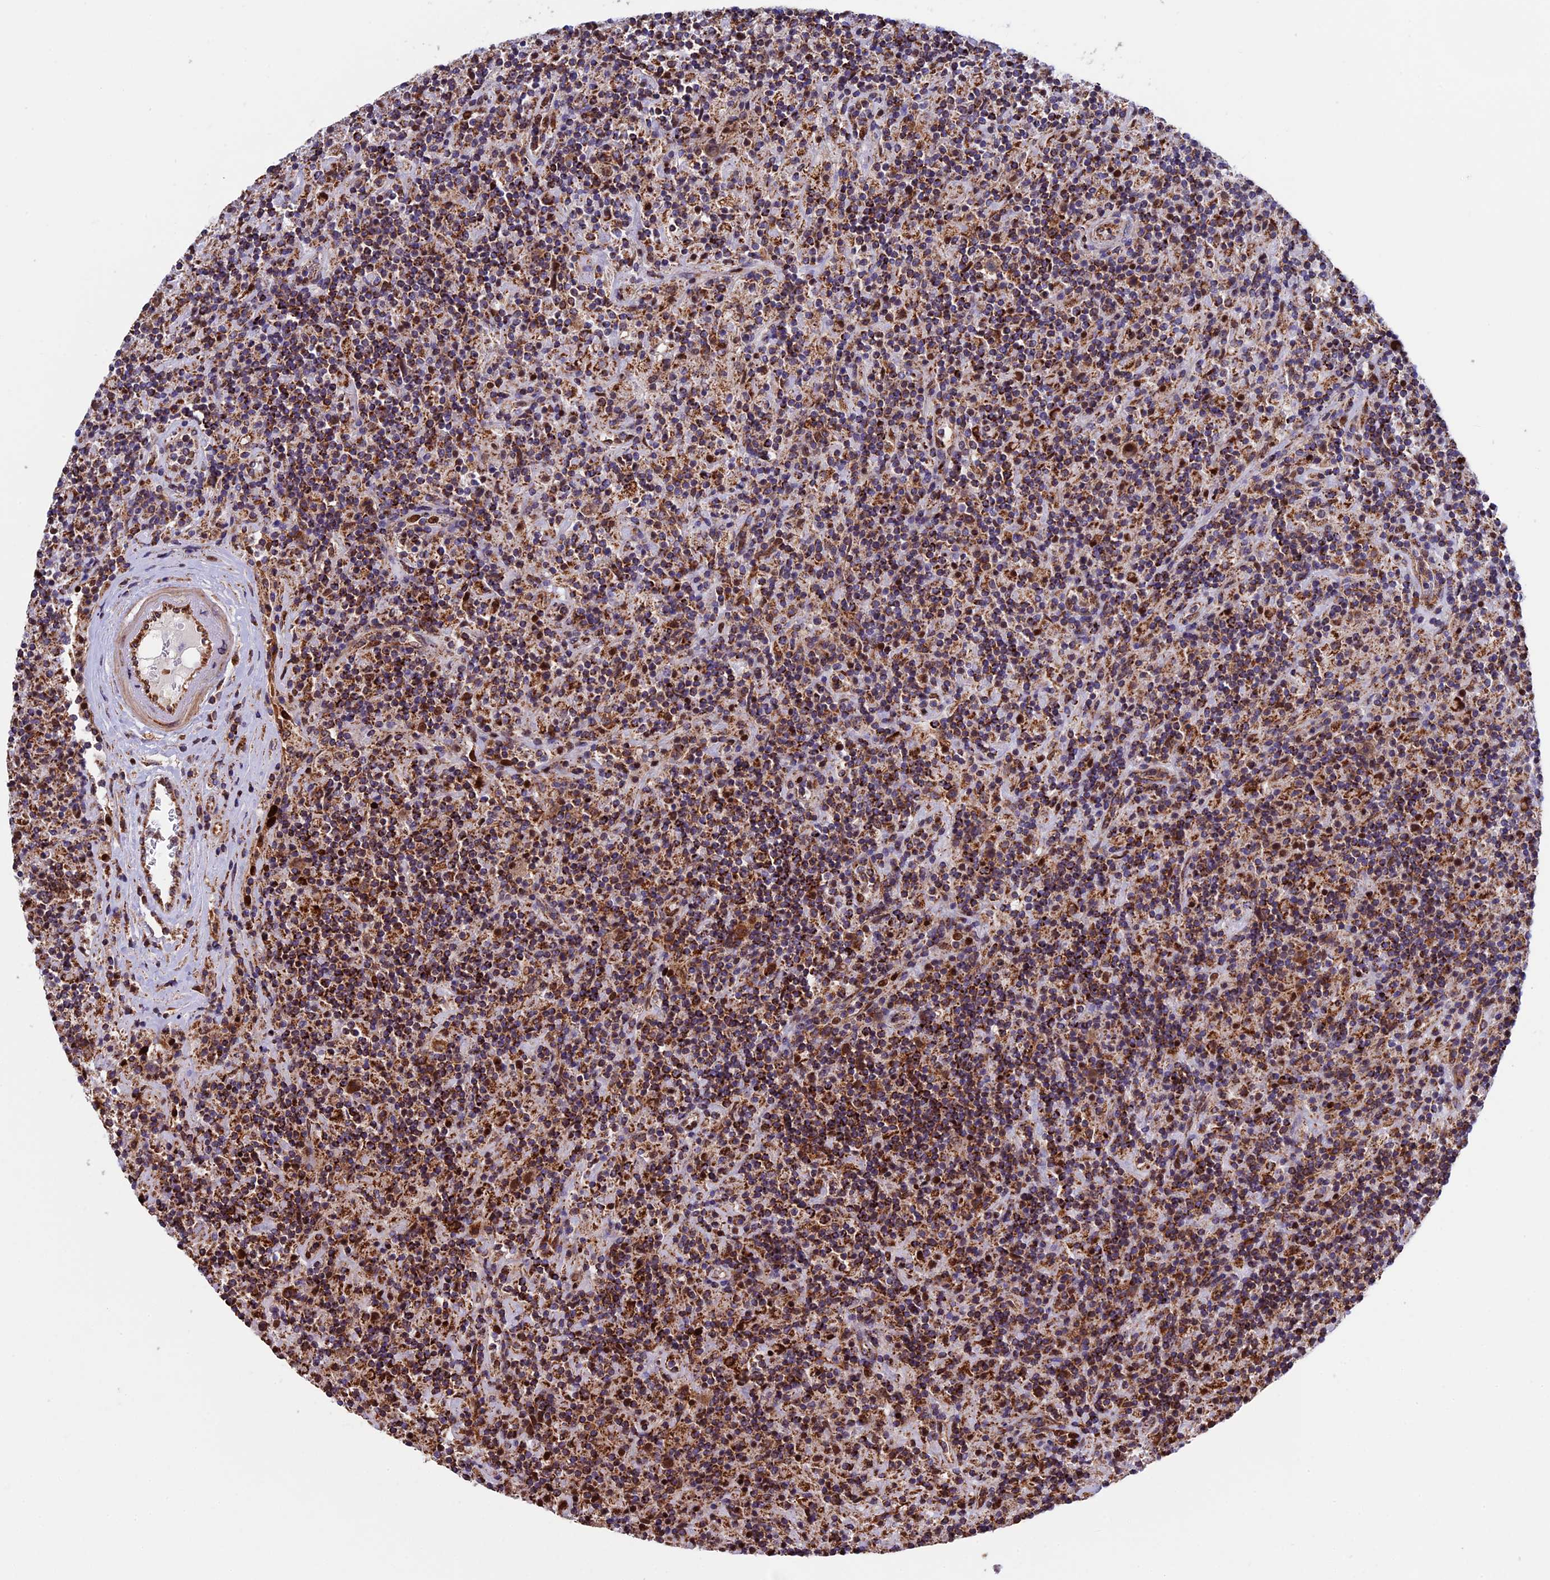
{"staining": {"intensity": "strong", "quantity": ">75%", "location": "cytoplasmic/membranous"}, "tissue": "lymphoma", "cell_type": "Tumor cells", "image_type": "cancer", "snomed": [{"axis": "morphology", "description": "Hodgkin's disease, NOS"}, {"axis": "topography", "description": "Lymph node"}], "caption": "The immunohistochemical stain labels strong cytoplasmic/membranous expression in tumor cells of Hodgkin's disease tissue. (DAB (3,3'-diaminobenzidine) = brown stain, brightfield microscopy at high magnification).", "gene": "SLC9A5", "patient": {"sex": "male", "age": 70}}